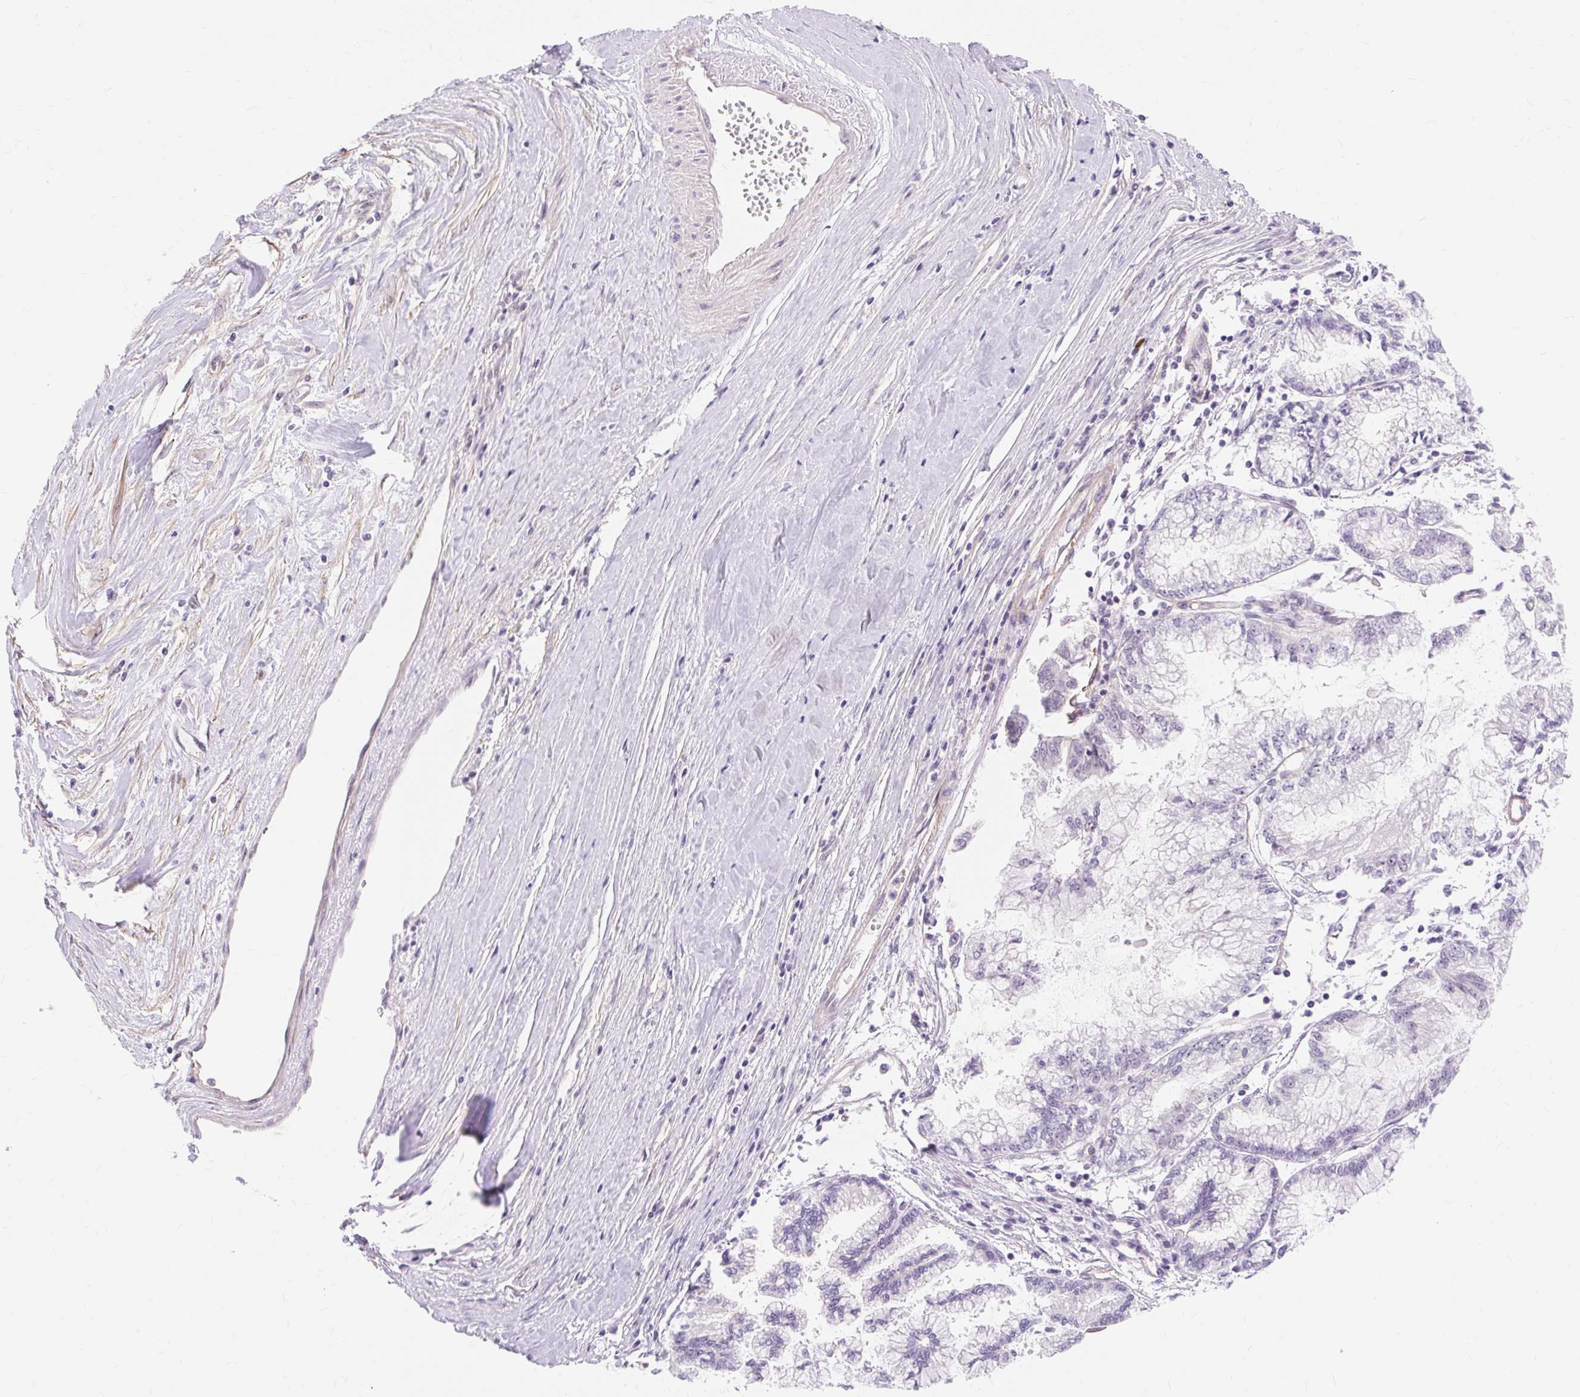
{"staining": {"intensity": "weak", "quantity": "<25%", "location": "nuclear"}, "tissue": "pancreatic cancer", "cell_type": "Tumor cells", "image_type": "cancer", "snomed": [{"axis": "morphology", "description": "Adenocarcinoma, NOS"}, {"axis": "topography", "description": "Pancreas"}], "caption": "Tumor cells are negative for protein expression in human adenocarcinoma (pancreatic).", "gene": "OBP2A", "patient": {"sex": "male", "age": 73}}